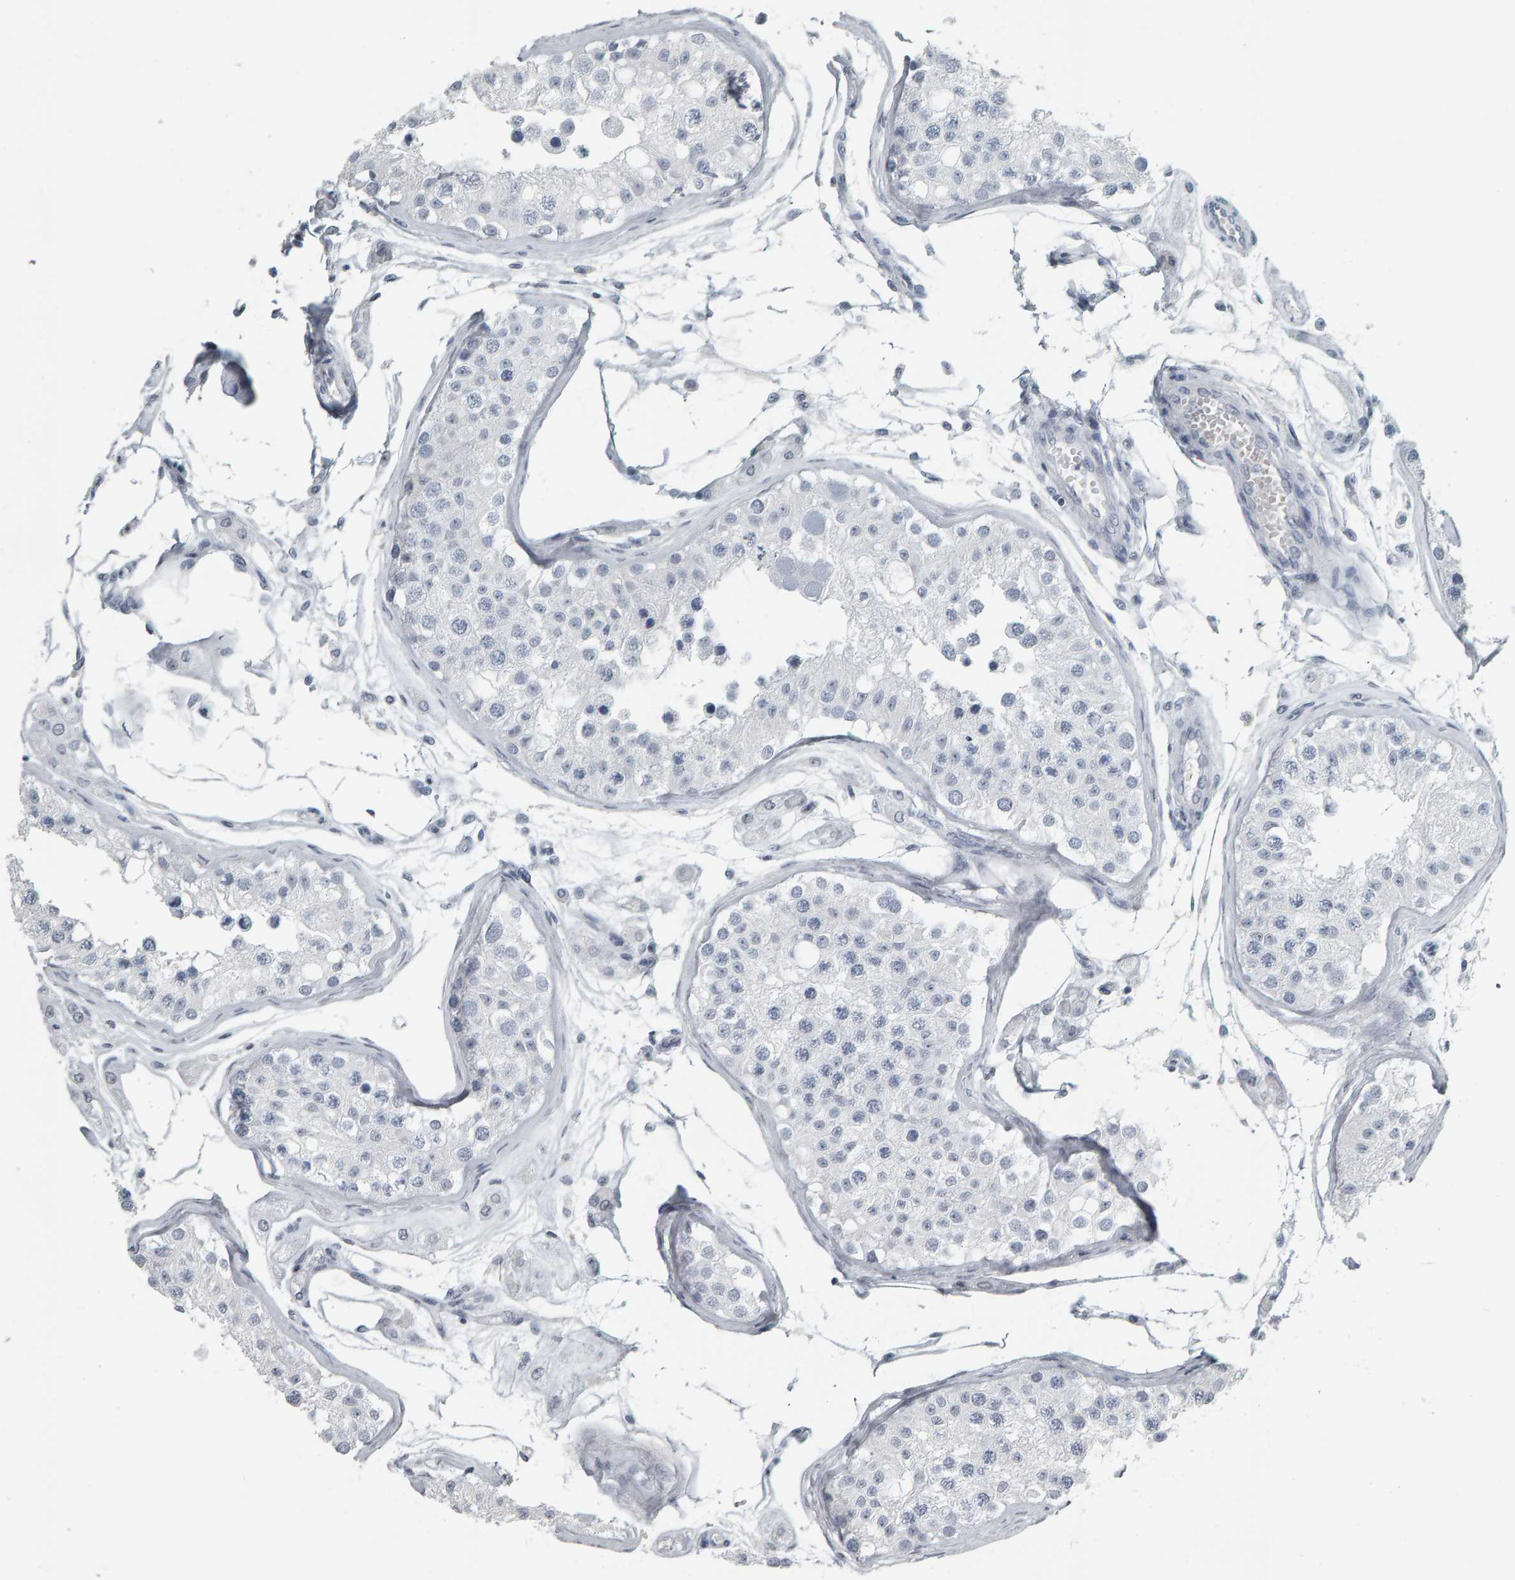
{"staining": {"intensity": "negative", "quantity": "none", "location": "none"}, "tissue": "testis", "cell_type": "Cells in seminiferous ducts", "image_type": "normal", "snomed": [{"axis": "morphology", "description": "Normal tissue, NOS"}, {"axis": "morphology", "description": "Adenocarcinoma, metastatic, NOS"}, {"axis": "topography", "description": "Testis"}], "caption": "This is an IHC image of benign testis. There is no positivity in cells in seminiferous ducts.", "gene": "PYY", "patient": {"sex": "male", "age": 26}}